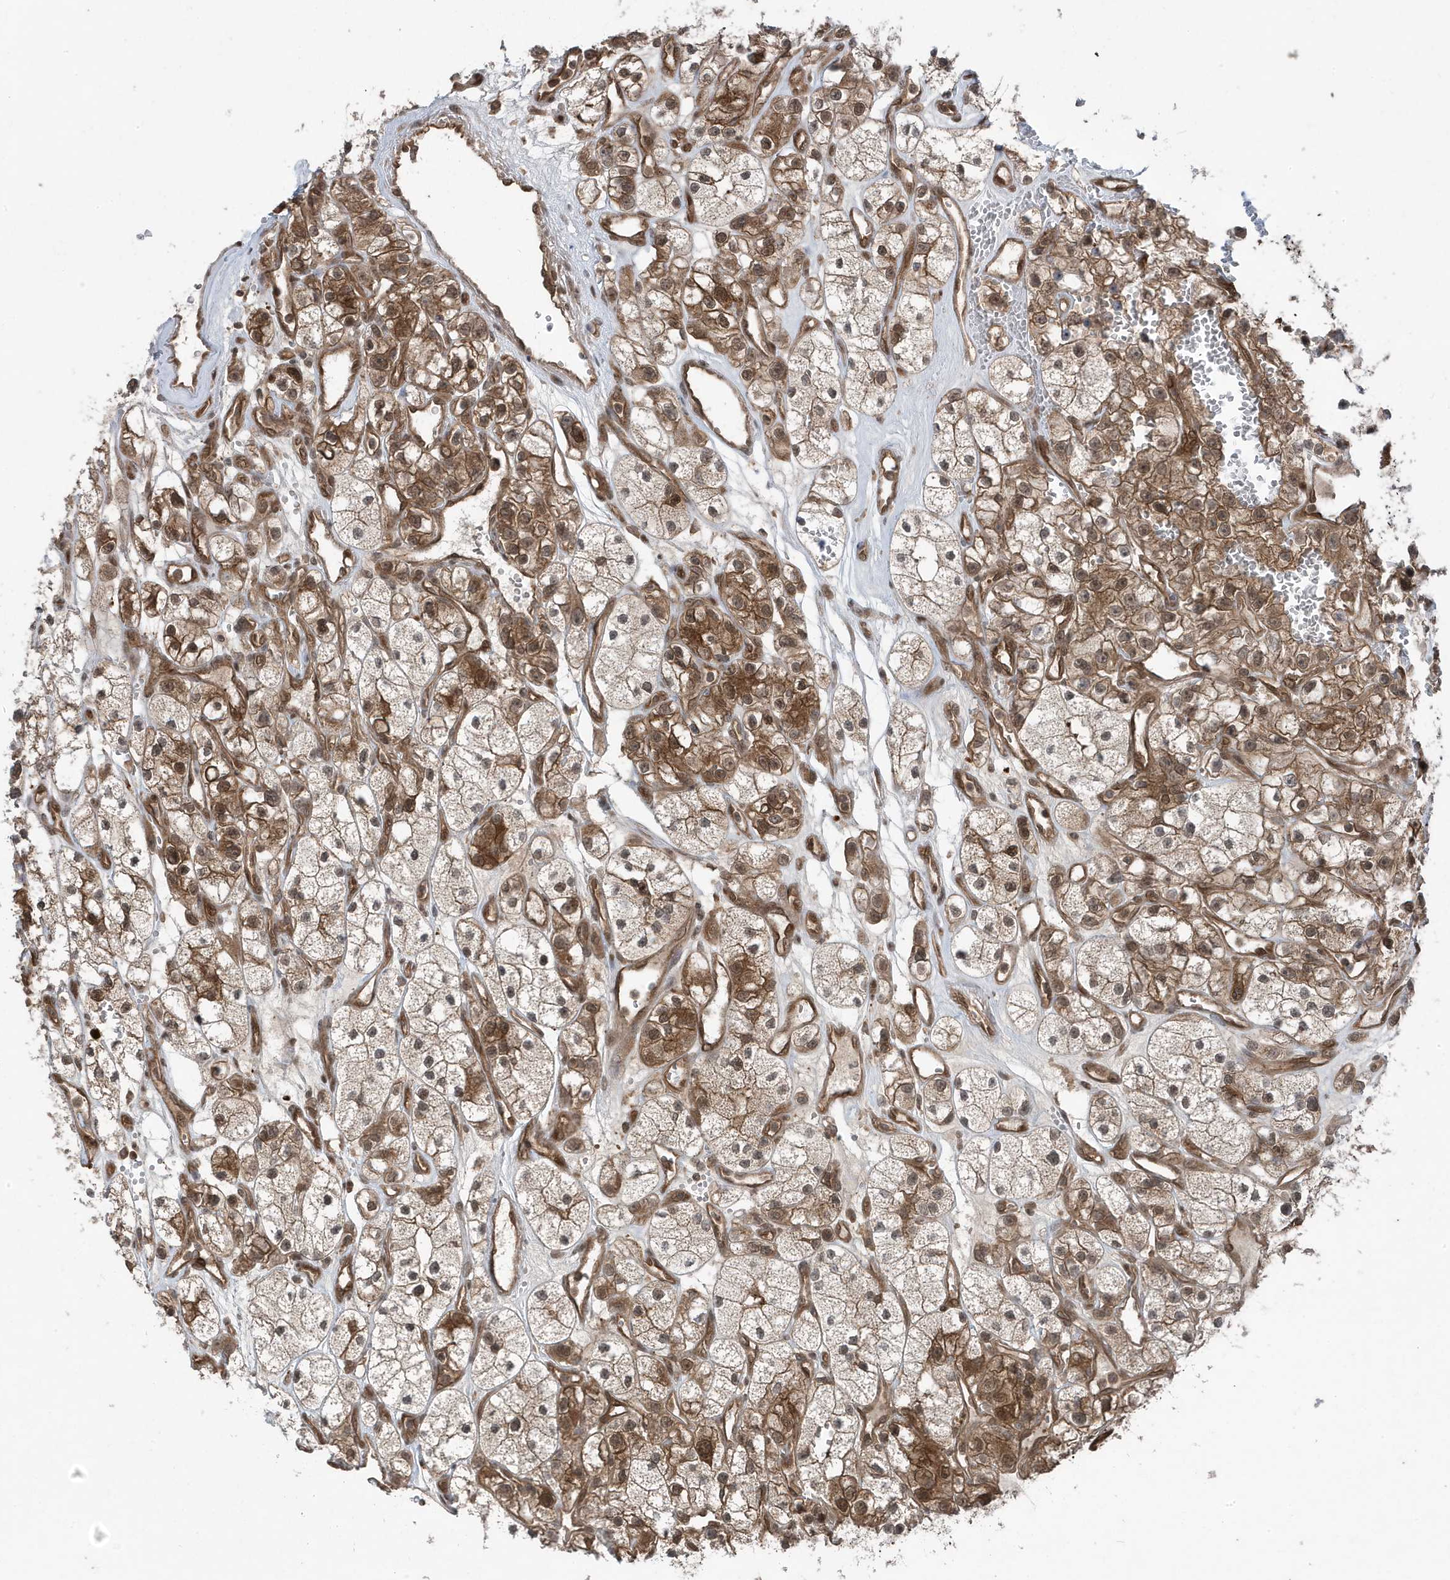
{"staining": {"intensity": "strong", "quantity": "25%-75%", "location": "cytoplasmic/membranous"}, "tissue": "renal cancer", "cell_type": "Tumor cells", "image_type": "cancer", "snomed": [{"axis": "morphology", "description": "Adenocarcinoma, NOS"}, {"axis": "topography", "description": "Kidney"}], "caption": "Brown immunohistochemical staining in human renal cancer exhibits strong cytoplasmic/membranous expression in about 25%-75% of tumor cells.", "gene": "MAPK1IP1L", "patient": {"sex": "female", "age": 57}}